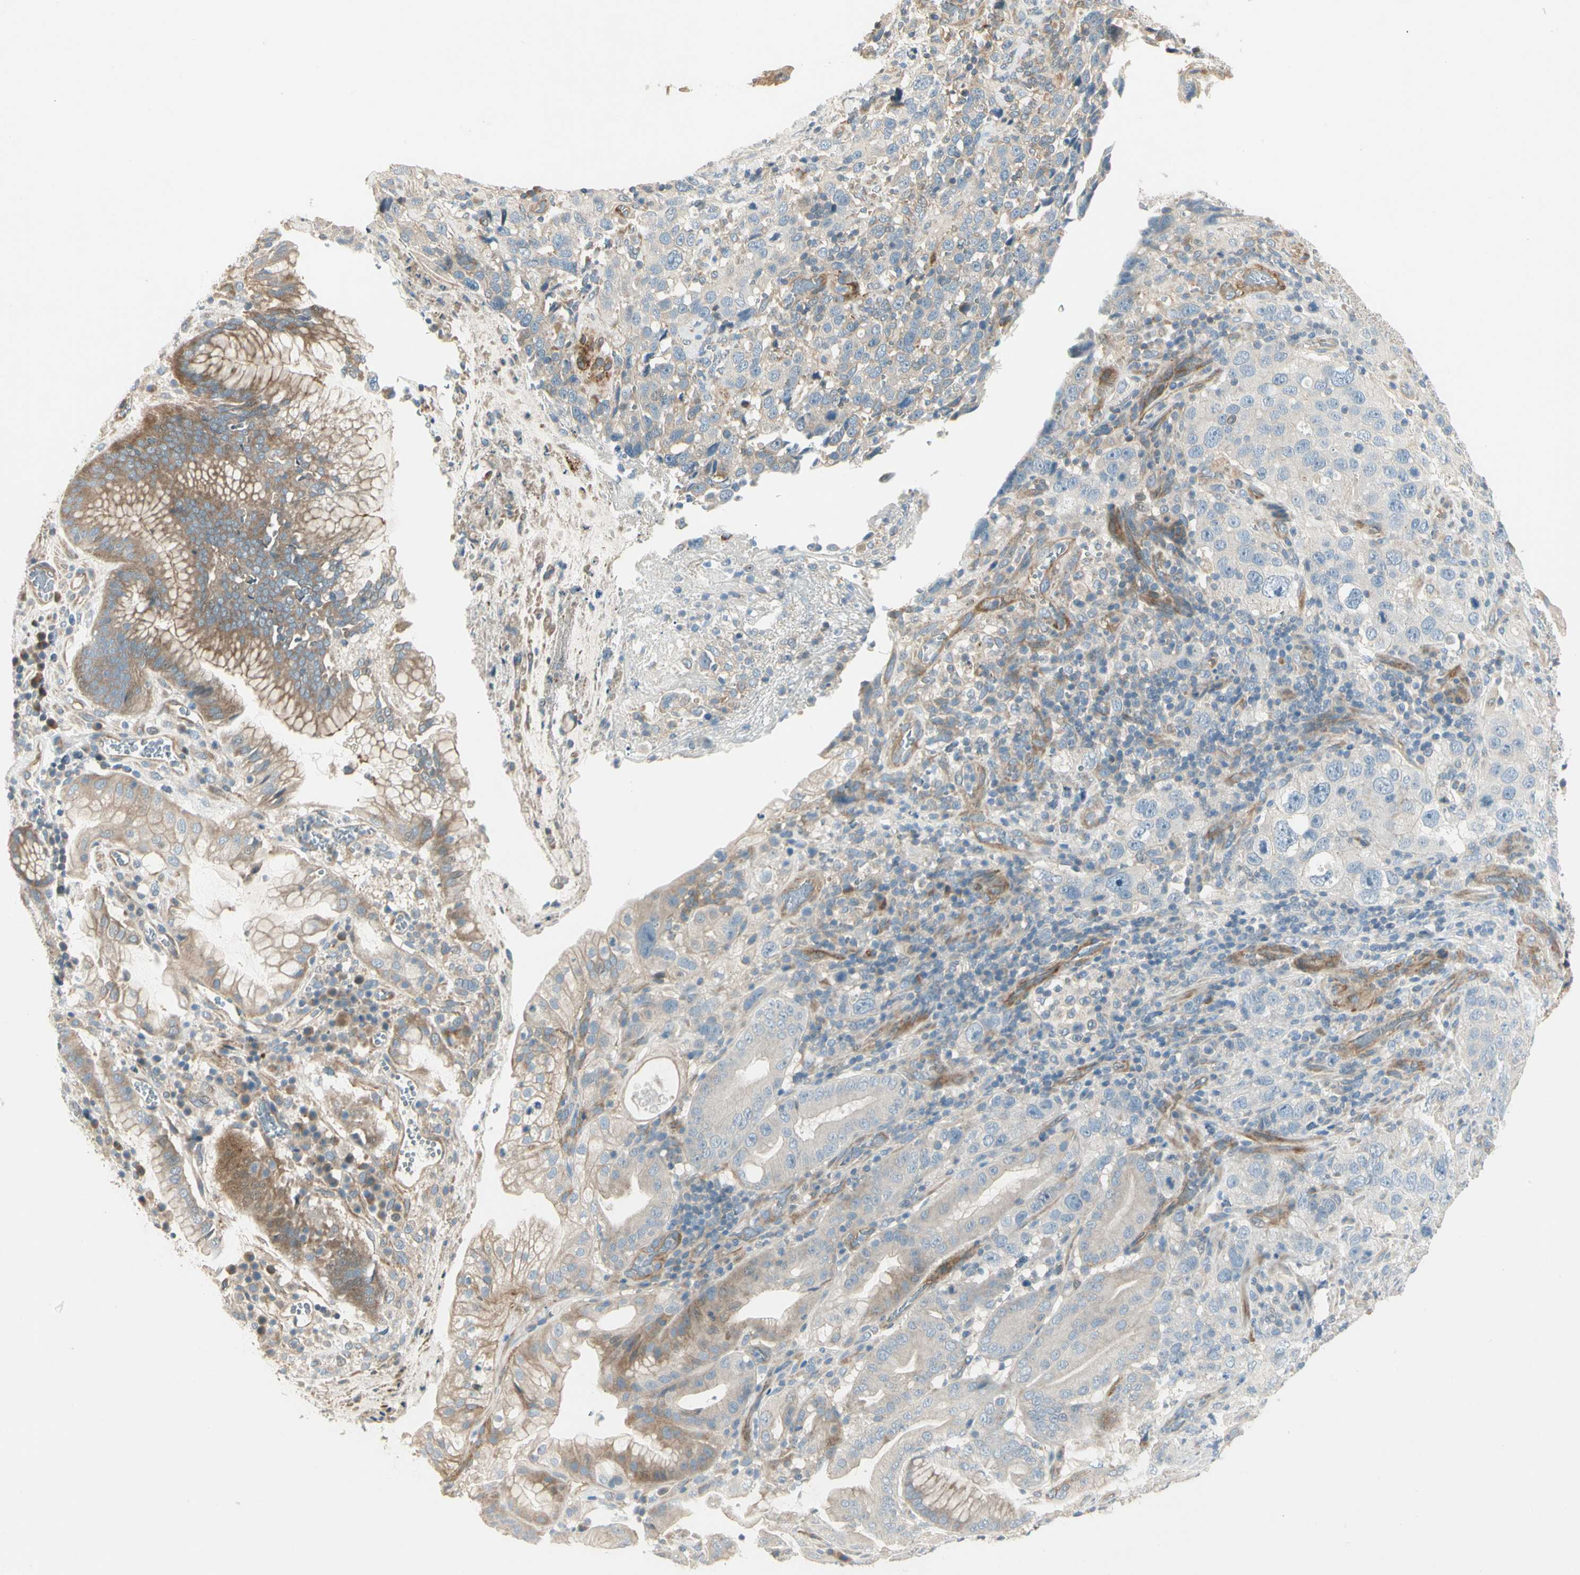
{"staining": {"intensity": "moderate", "quantity": "<25%", "location": "cytoplasmic/membranous"}, "tissue": "stomach cancer", "cell_type": "Tumor cells", "image_type": "cancer", "snomed": [{"axis": "morphology", "description": "Normal tissue, NOS"}, {"axis": "morphology", "description": "Adenocarcinoma, NOS"}, {"axis": "topography", "description": "Stomach"}], "caption": "An image of human stomach cancer stained for a protein reveals moderate cytoplasmic/membranous brown staining in tumor cells.", "gene": "ADGRA3", "patient": {"sex": "male", "age": 48}}